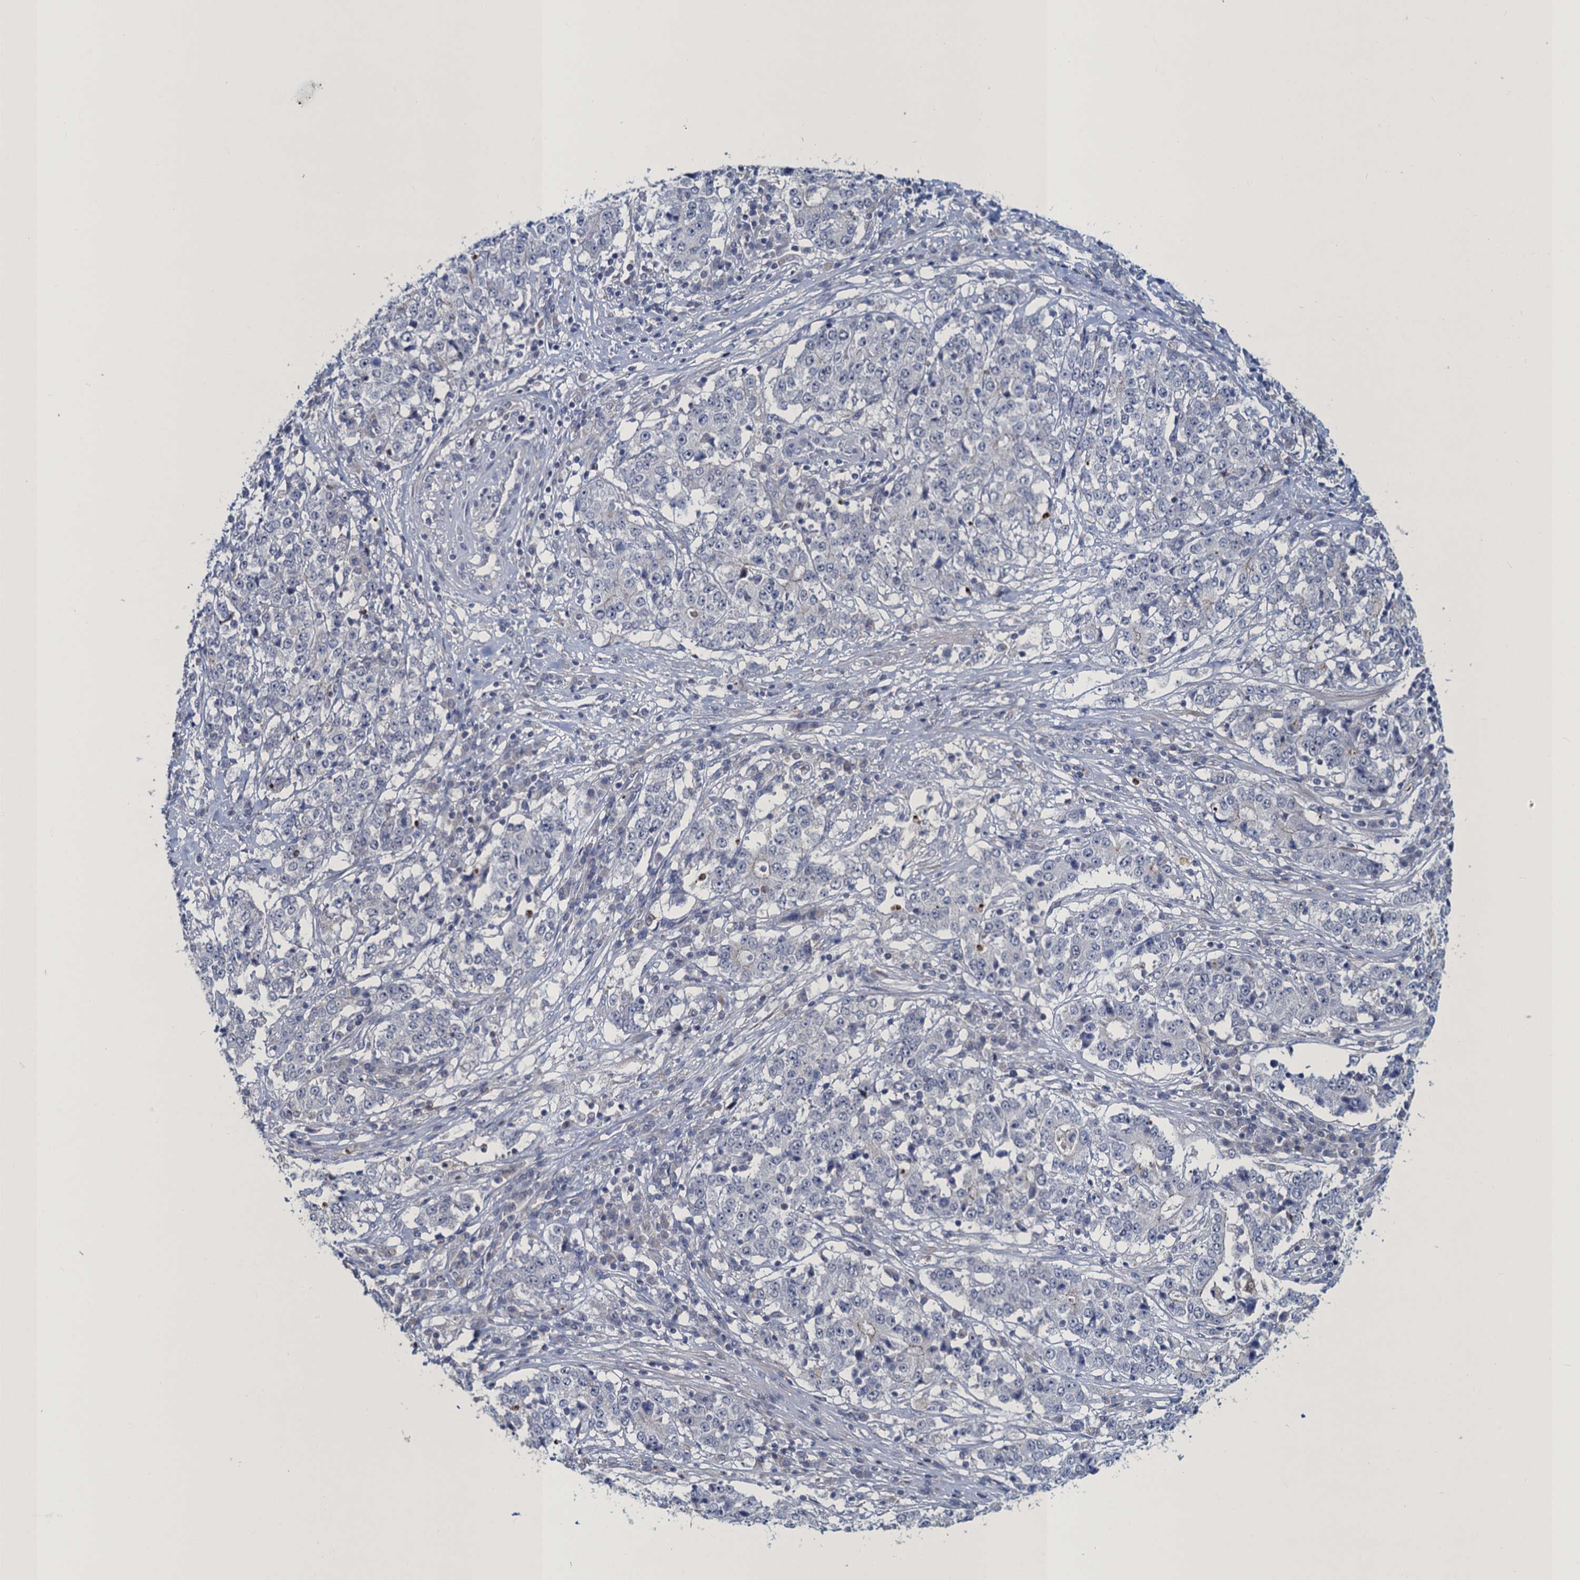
{"staining": {"intensity": "negative", "quantity": "none", "location": "none"}, "tissue": "stomach cancer", "cell_type": "Tumor cells", "image_type": "cancer", "snomed": [{"axis": "morphology", "description": "Adenocarcinoma, NOS"}, {"axis": "topography", "description": "Stomach"}], "caption": "A high-resolution histopathology image shows immunohistochemistry staining of stomach cancer (adenocarcinoma), which exhibits no significant staining in tumor cells. Nuclei are stained in blue.", "gene": "ATOSA", "patient": {"sex": "male", "age": 59}}